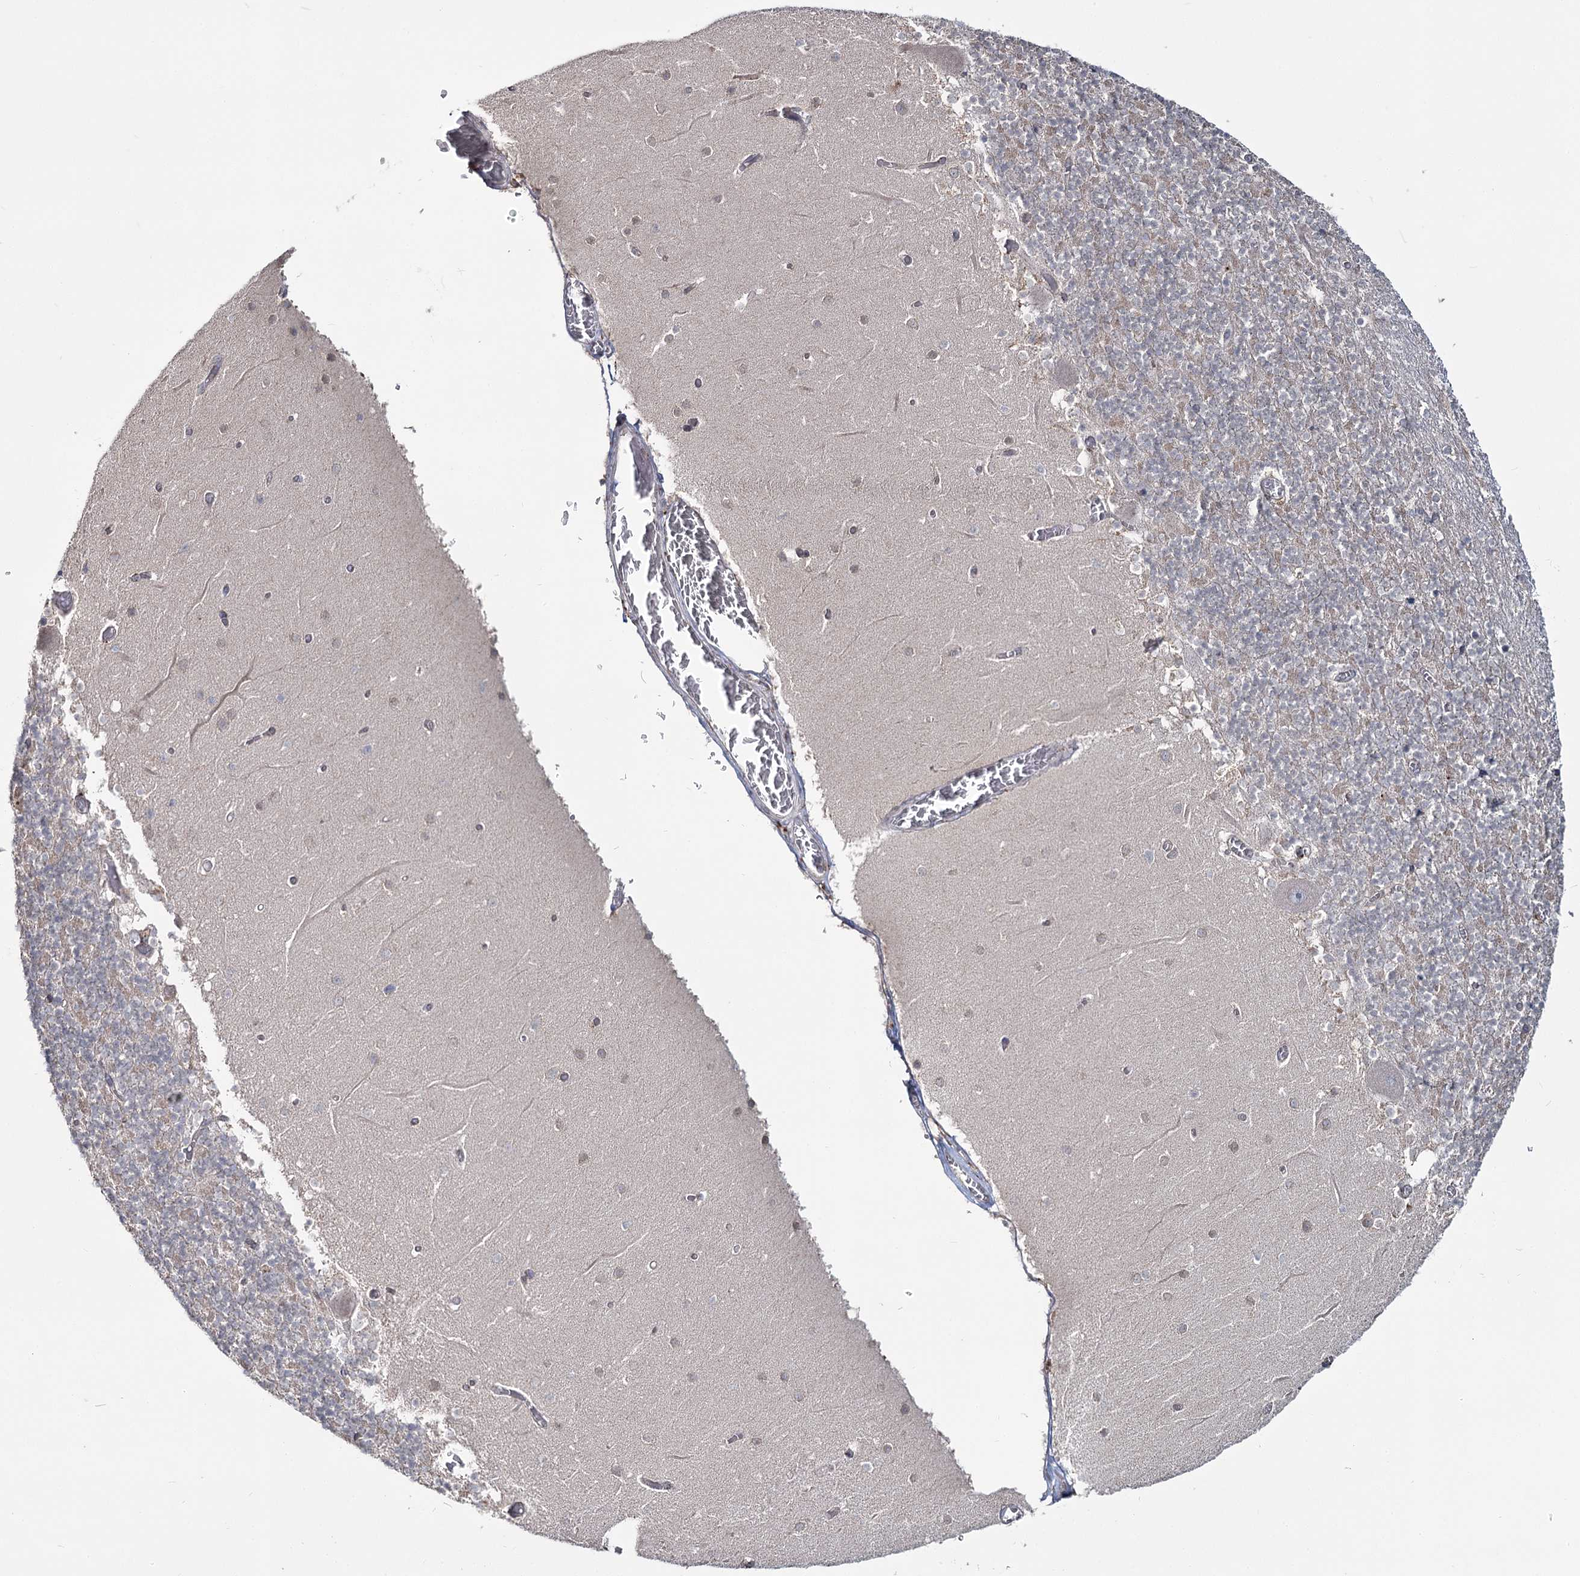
{"staining": {"intensity": "negative", "quantity": "none", "location": "none"}, "tissue": "cerebellum", "cell_type": "Cells in granular layer", "image_type": "normal", "snomed": [{"axis": "morphology", "description": "Normal tissue, NOS"}, {"axis": "topography", "description": "Cerebellum"}], "caption": "There is no significant positivity in cells in granular layer of cerebellum.", "gene": "ZCCHC9", "patient": {"sex": "female", "age": 28}}